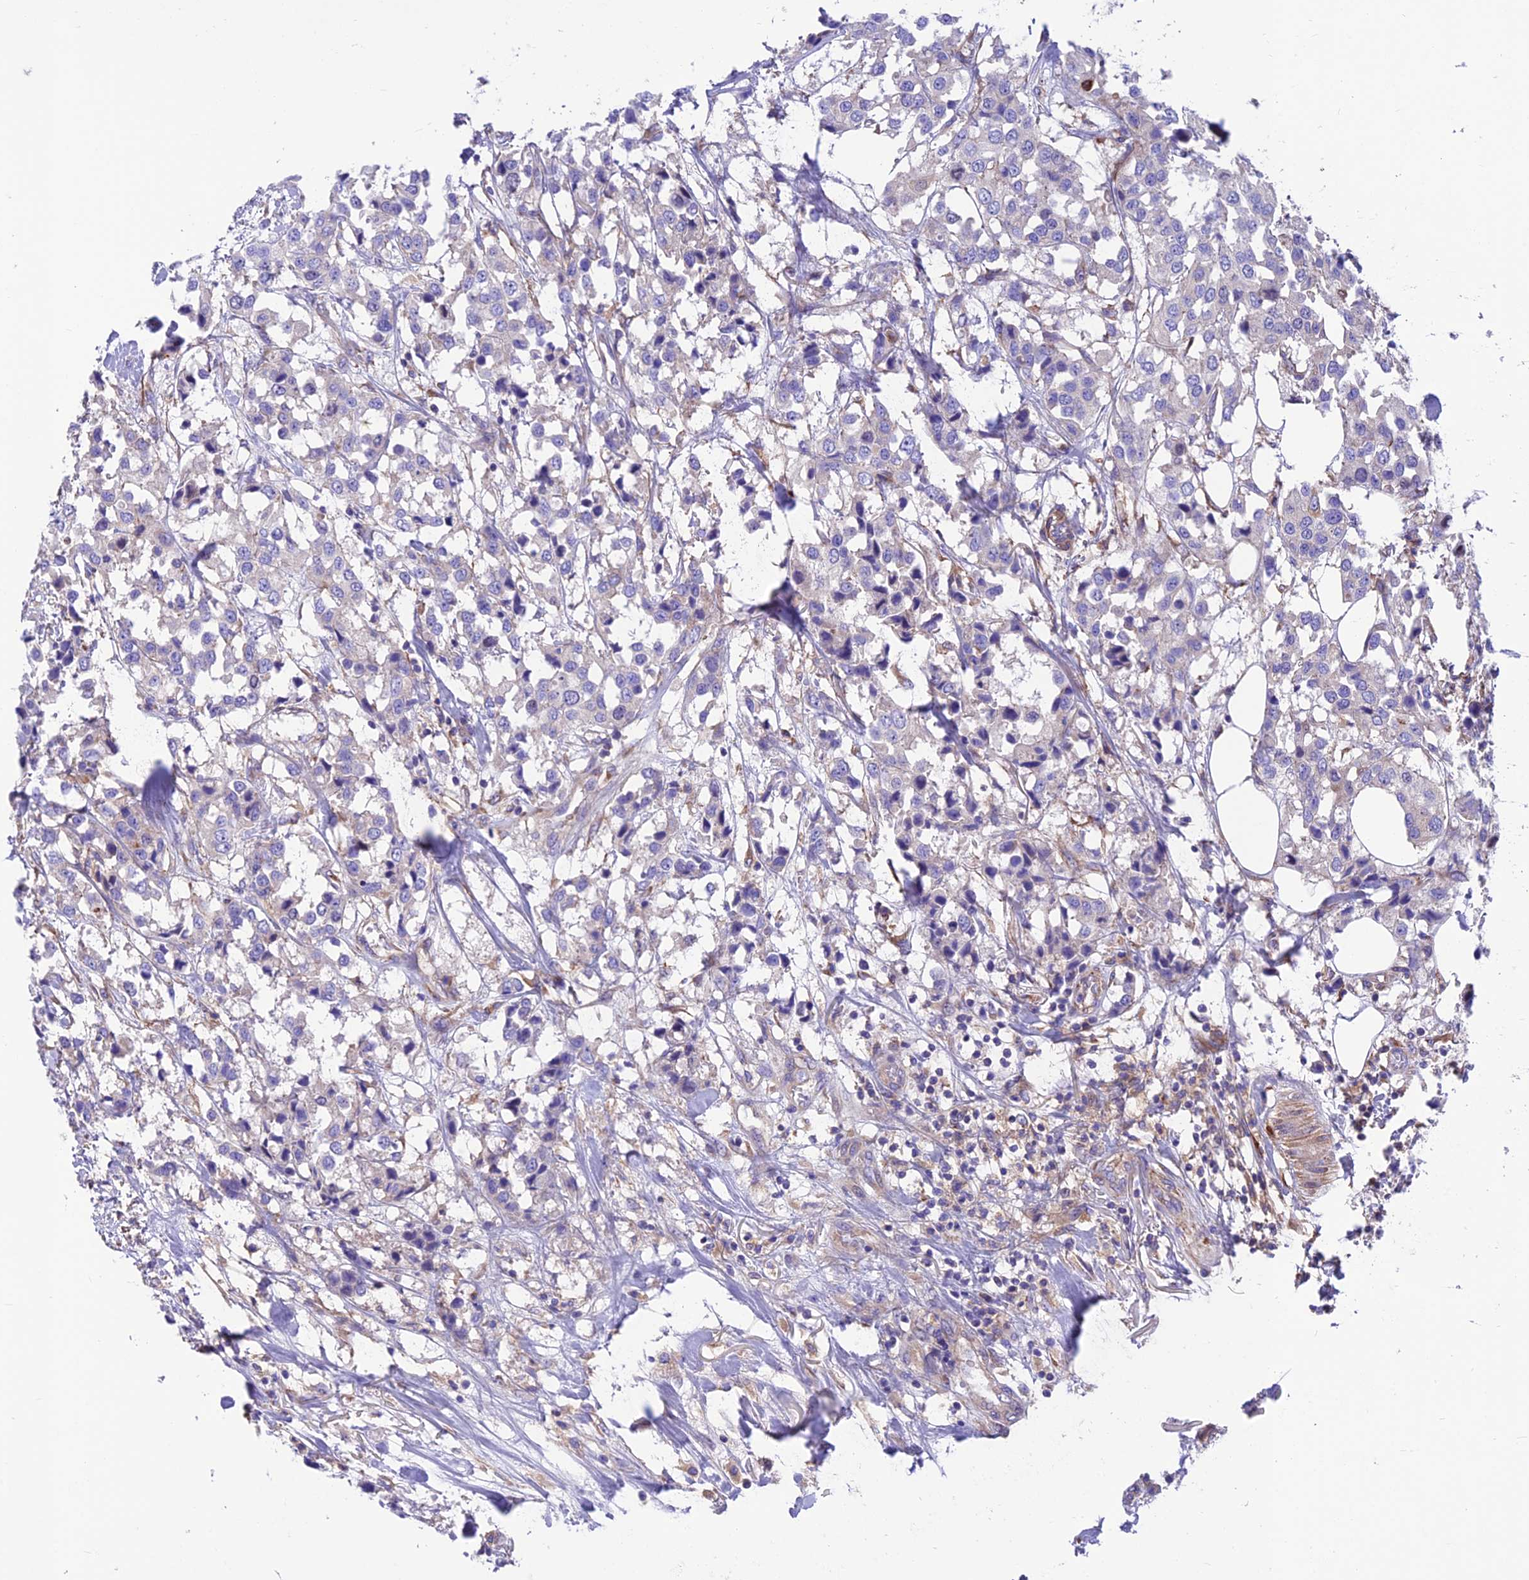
{"staining": {"intensity": "negative", "quantity": "none", "location": "none"}, "tissue": "breast cancer", "cell_type": "Tumor cells", "image_type": "cancer", "snomed": [{"axis": "morphology", "description": "Duct carcinoma"}, {"axis": "topography", "description": "Breast"}], "caption": "Human infiltrating ductal carcinoma (breast) stained for a protein using IHC shows no positivity in tumor cells.", "gene": "VPS16", "patient": {"sex": "female", "age": 80}}